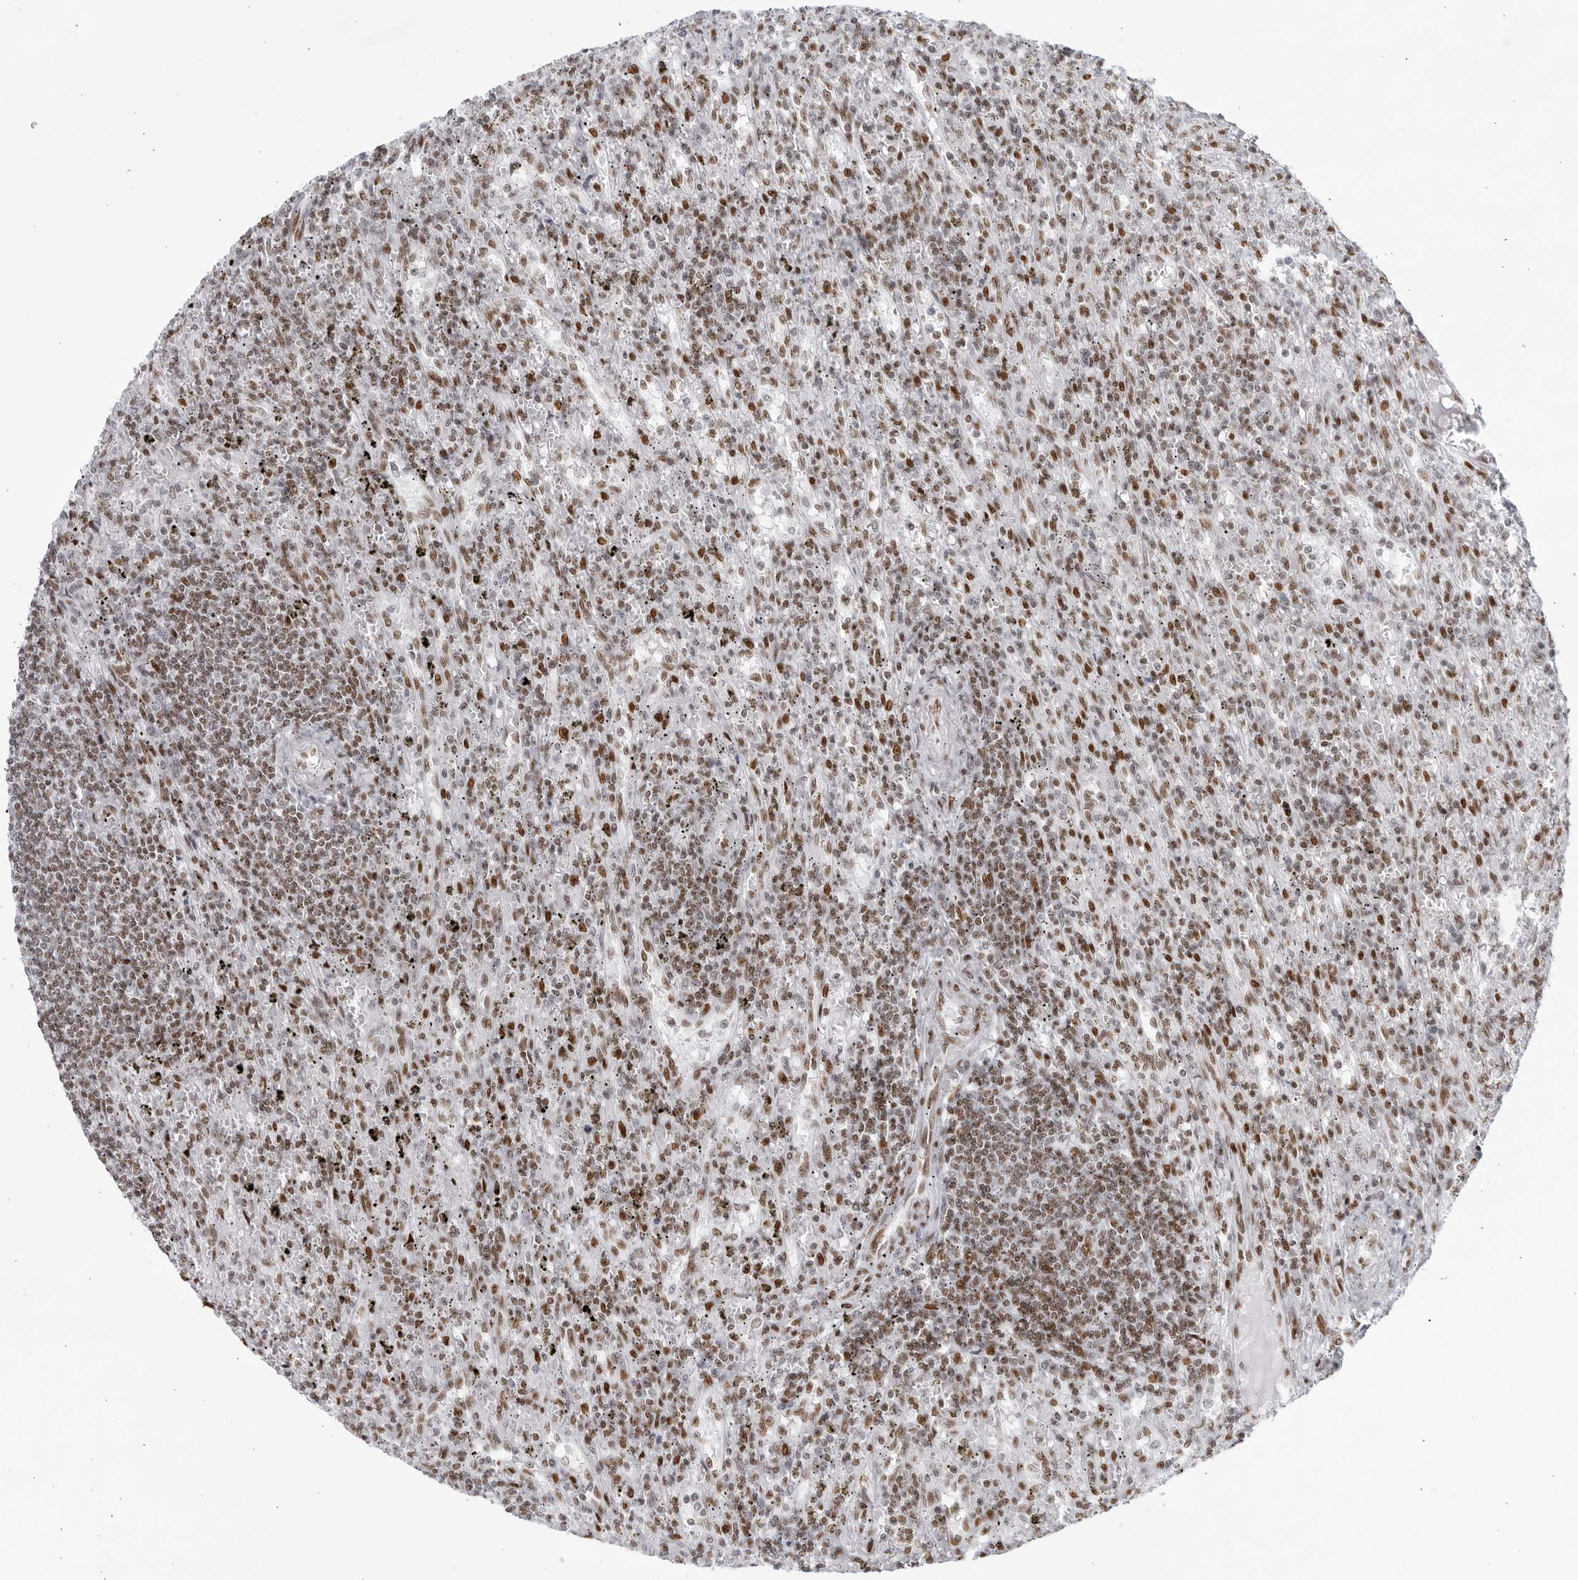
{"staining": {"intensity": "moderate", "quantity": ">75%", "location": "nuclear"}, "tissue": "lymphoma", "cell_type": "Tumor cells", "image_type": "cancer", "snomed": [{"axis": "morphology", "description": "Malignant lymphoma, non-Hodgkin's type, Low grade"}, {"axis": "topography", "description": "Spleen"}], "caption": "Tumor cells show moderate nuclear staining in approximately >75% of cells in malignant lymphoma, non-Hodgkin's type (low-grade). Nuclei are stained in blue.", "gene": "HP1BP3", "patient": {"sex": "male", "age": 76}}